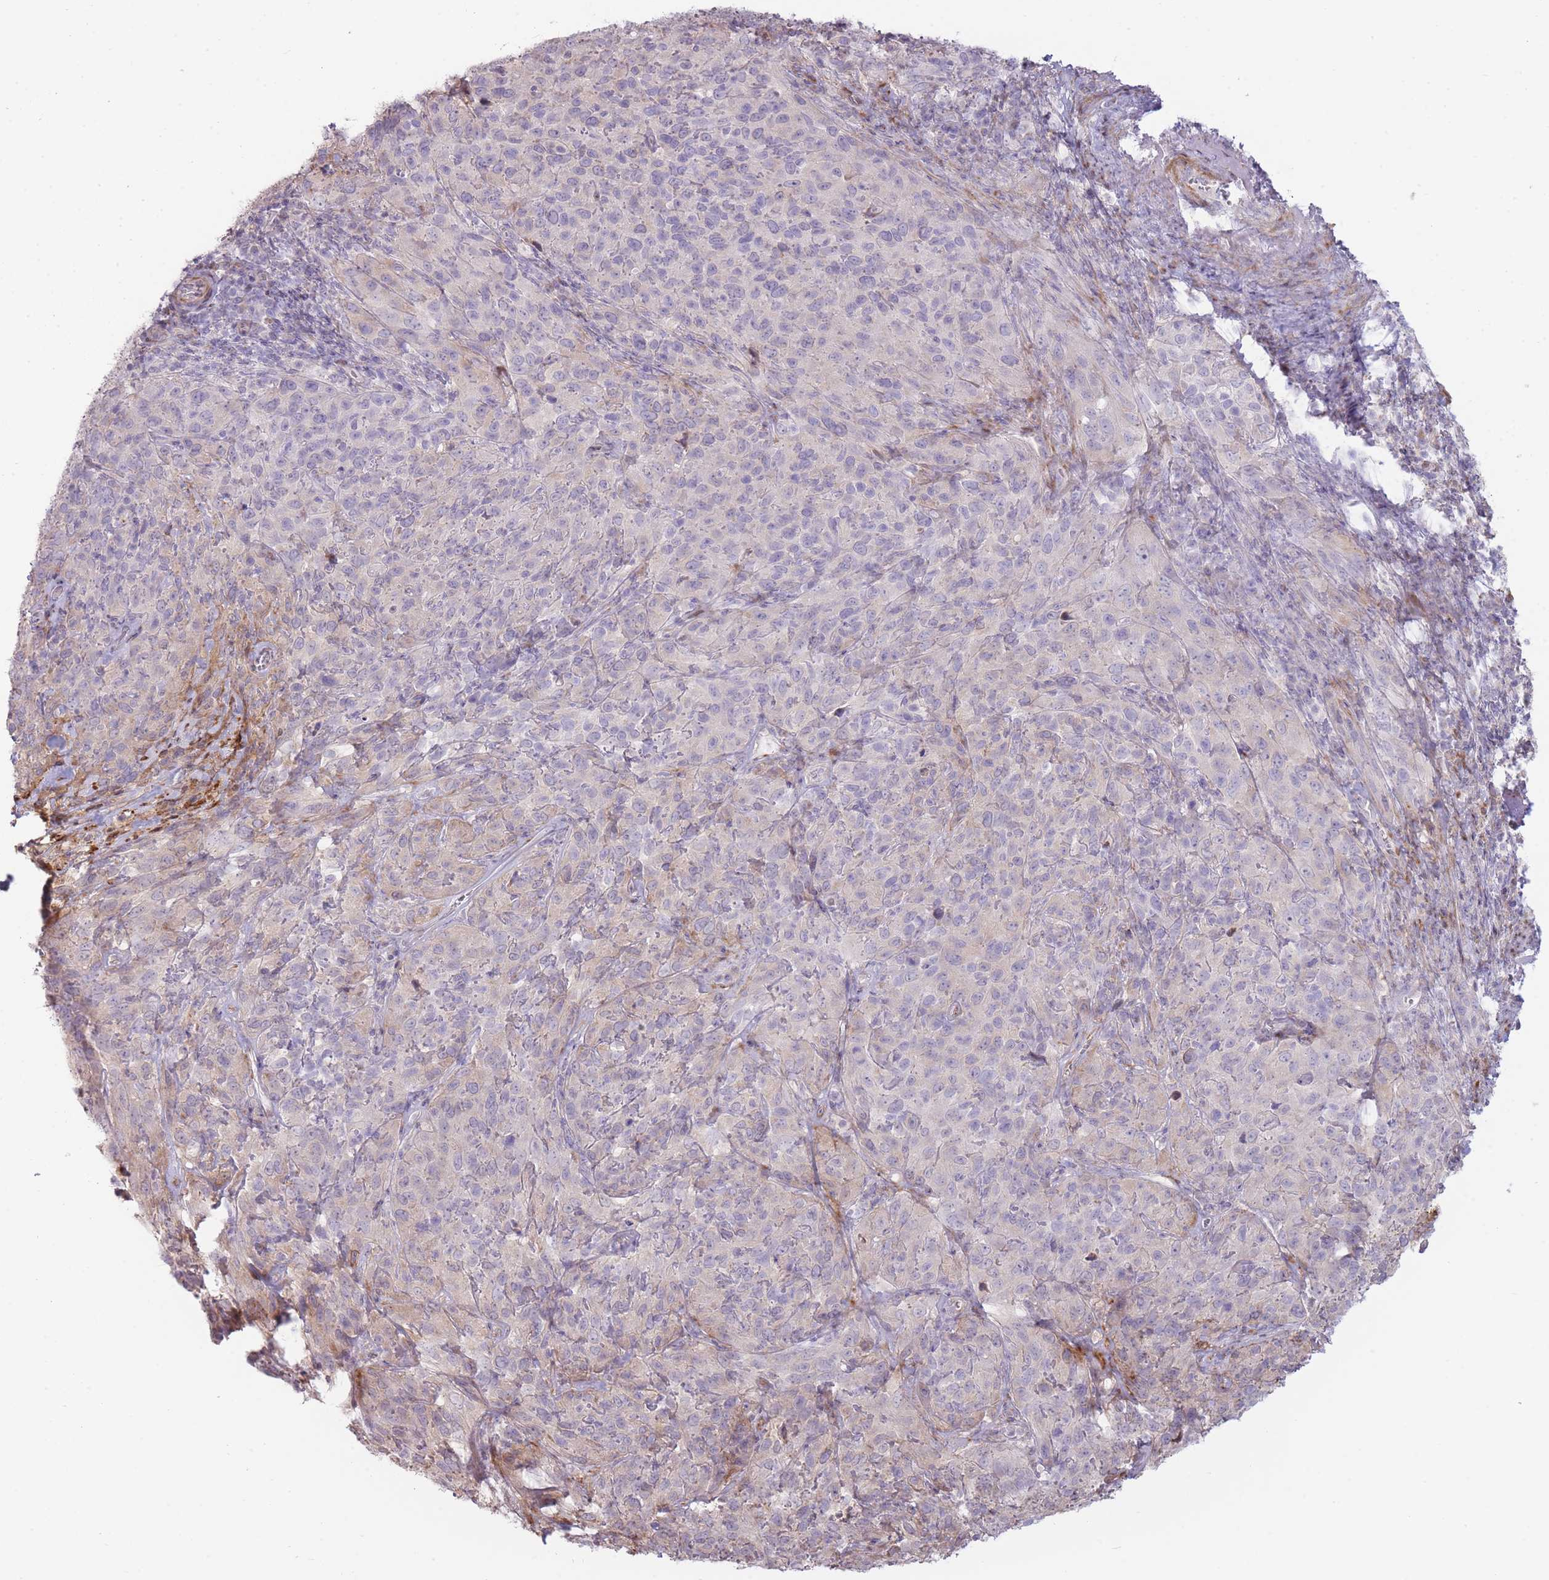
{"staining": {"intensity": "negative", "quantity": "none", "location": "none"}, "tissue": "cervical cancer", "cell_type": "Tumor cells", "image_type": "cancer", "snomed": [{"axis": "morphology", "description": "Squamous cell carcinoma, NOS"}, {"axis": "topography", "description": "Cervix"}], "caption": "This is a photomicrograph of immunohistochemistry staining of squamous cell carcinoma (cervical), which shows no expression in tumor cells. (DAB immunohistochemistry with hematoxylin counter stain).", "gene": "PPP3R2", "patient": {"sex": "female", "age": 51}}